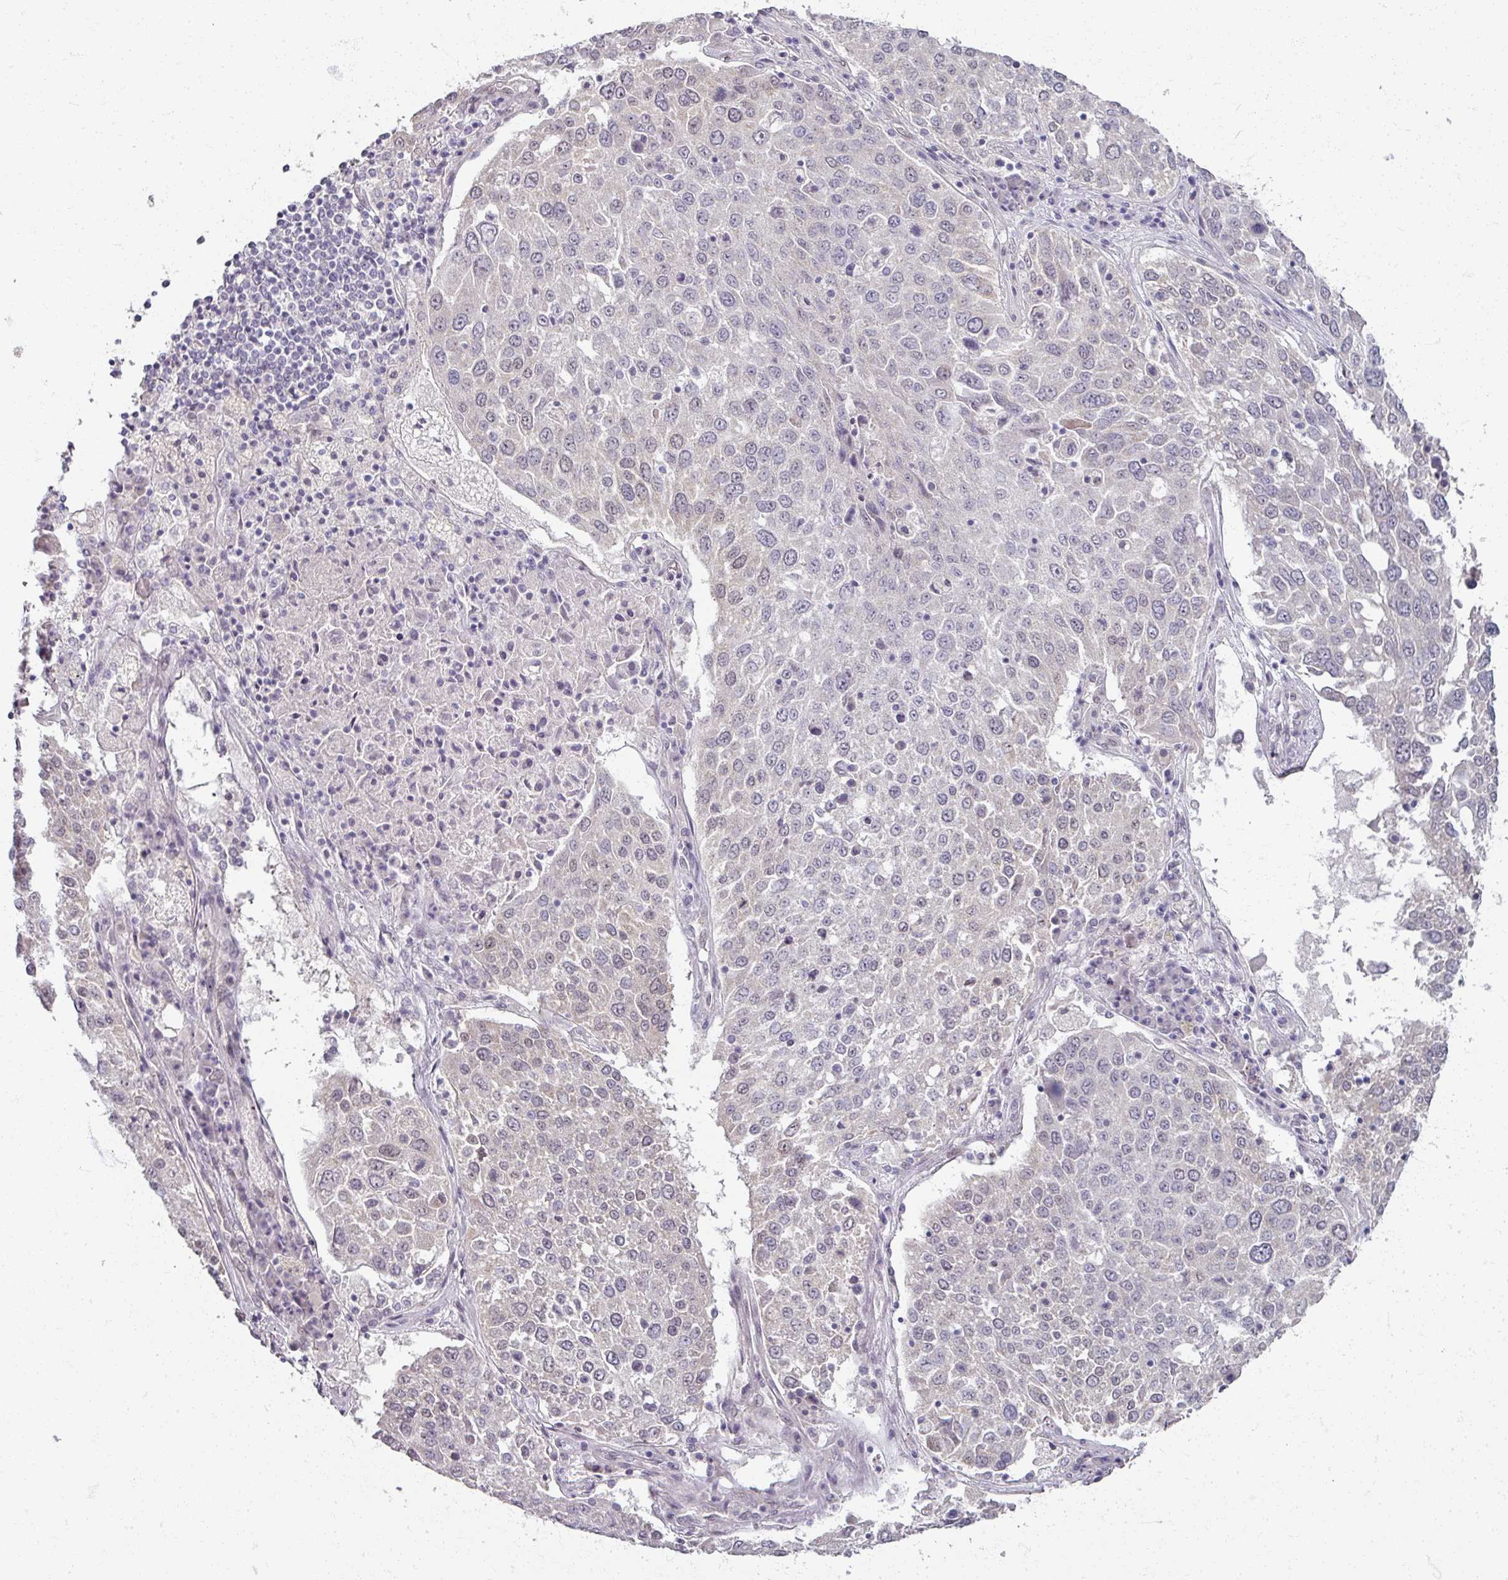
{"staining": {"intensity": "negative", "quantity": "none", "location": "none"}, "tissue": "lung cancer", "cell_type": "Tumor cells", "image_type": "cancer", "snomed": [{"axis": "morphology", "description": "Squamous cell carcinoma, NOS"}, {"axis": "topography", "description": "Lung"}], "caption": "IHC micrograph of neoplastic tissue: human squamous cell carcinoma (lung) stained with DAB (3,3'-diaminobenzidine) demonstrates no significant protein positivity in tumor cells. The staining was performed using DAB to visualize the protein expression in brown, while the nuclei were stained in blue with hematoxylin (Magnification: 20x).", "gene": "SOX11", "patient": {"sex": "male", "age": 65}}